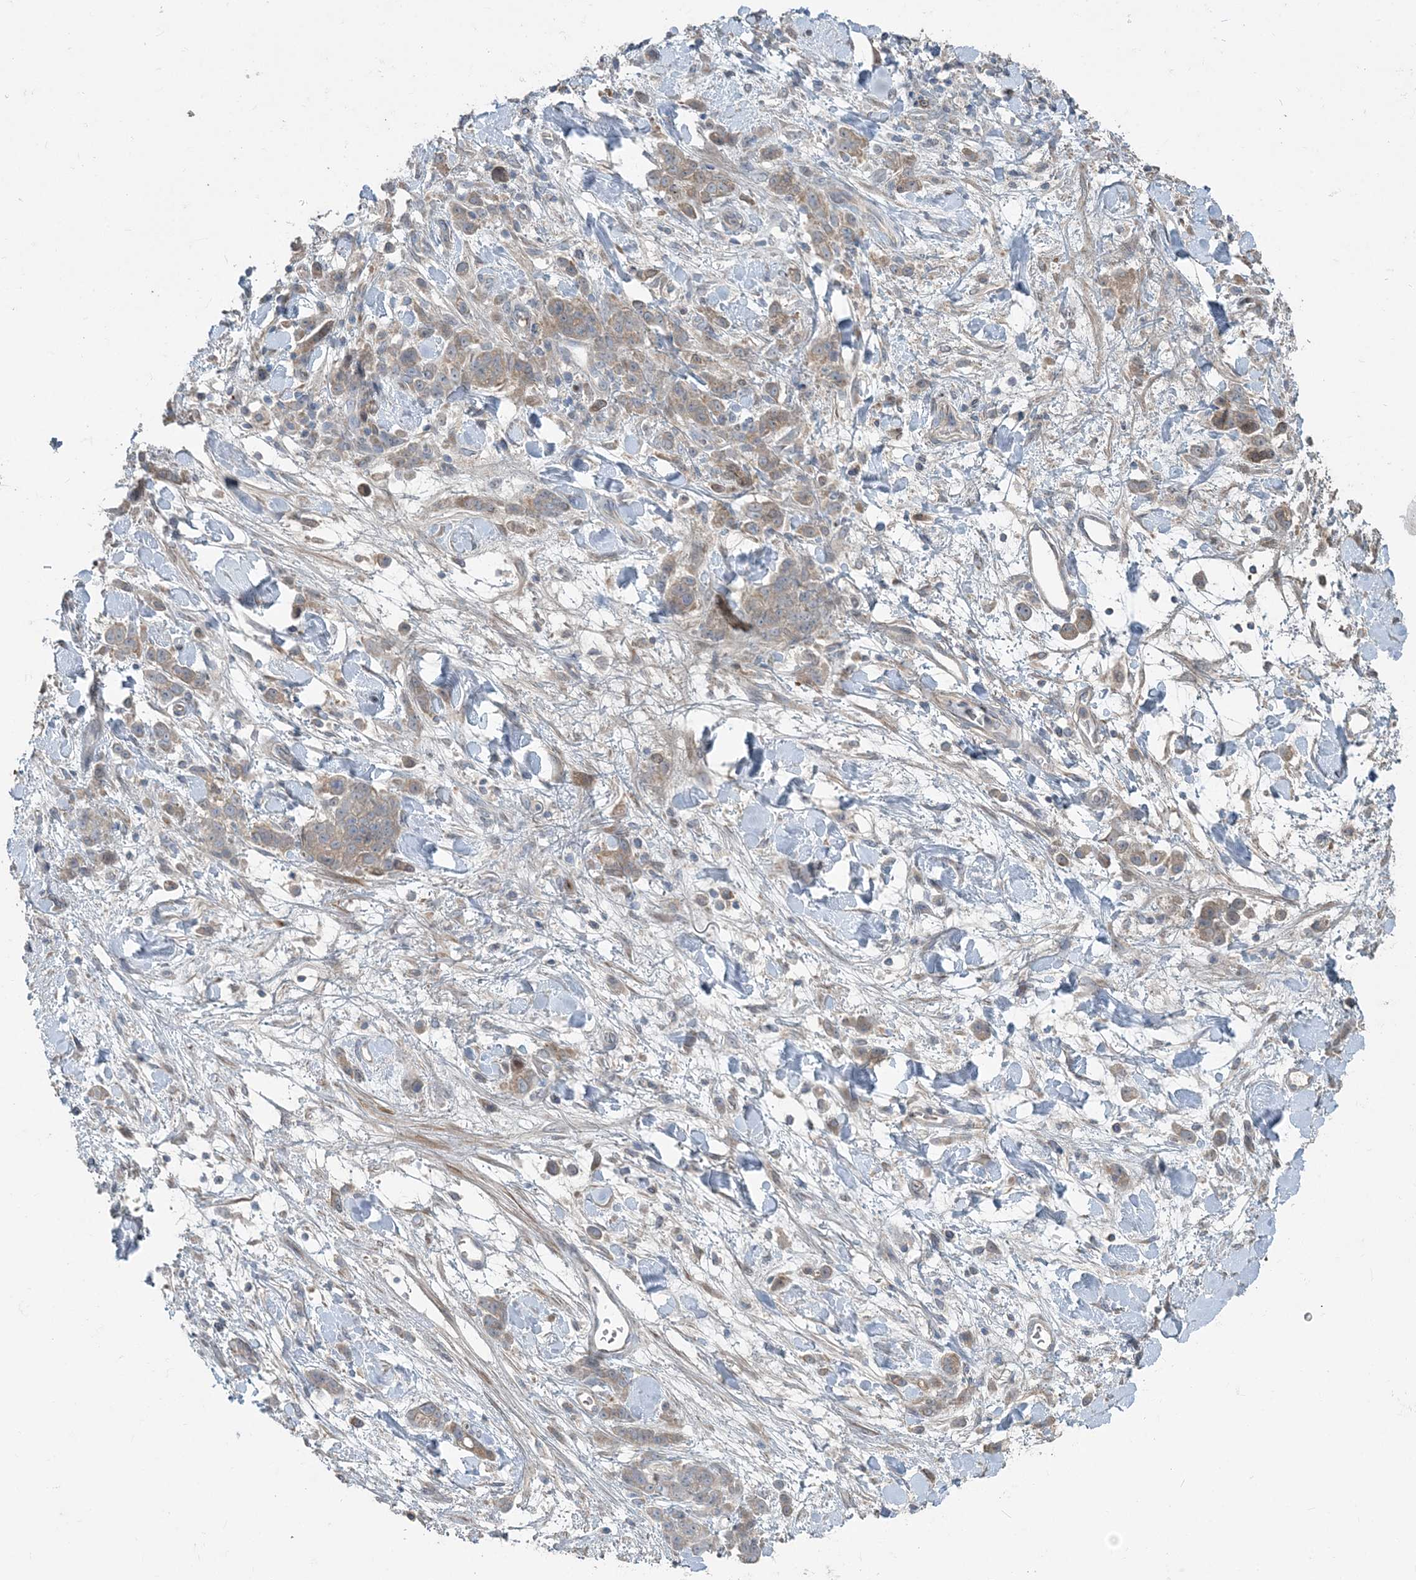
{"staining": {"intensity": "weak", "quantity": "25%-75%", "location": "cytoplasmic/membranous"}, "tissue": "stomach cancer", "cell_type": "Tumor cells", "image_type": "cancer", "snomed": [{"axis": "morphology", "description": "Normal tissue, NOS"}, {"axis": "morphology", "description": "Adenocarcinoma, NOS"}, {"axis": "topography", "description": "Stomach"}], "caption": "Stomach cancer (adenocarcinoma) was stained to show a protein in brown. There is low levels of weak cytoplasmic/membranous expression in approximately 25%-75% of tumor cells.", "gene": "SLC4A10", "patient": {"sex": "male", "age": 82}}